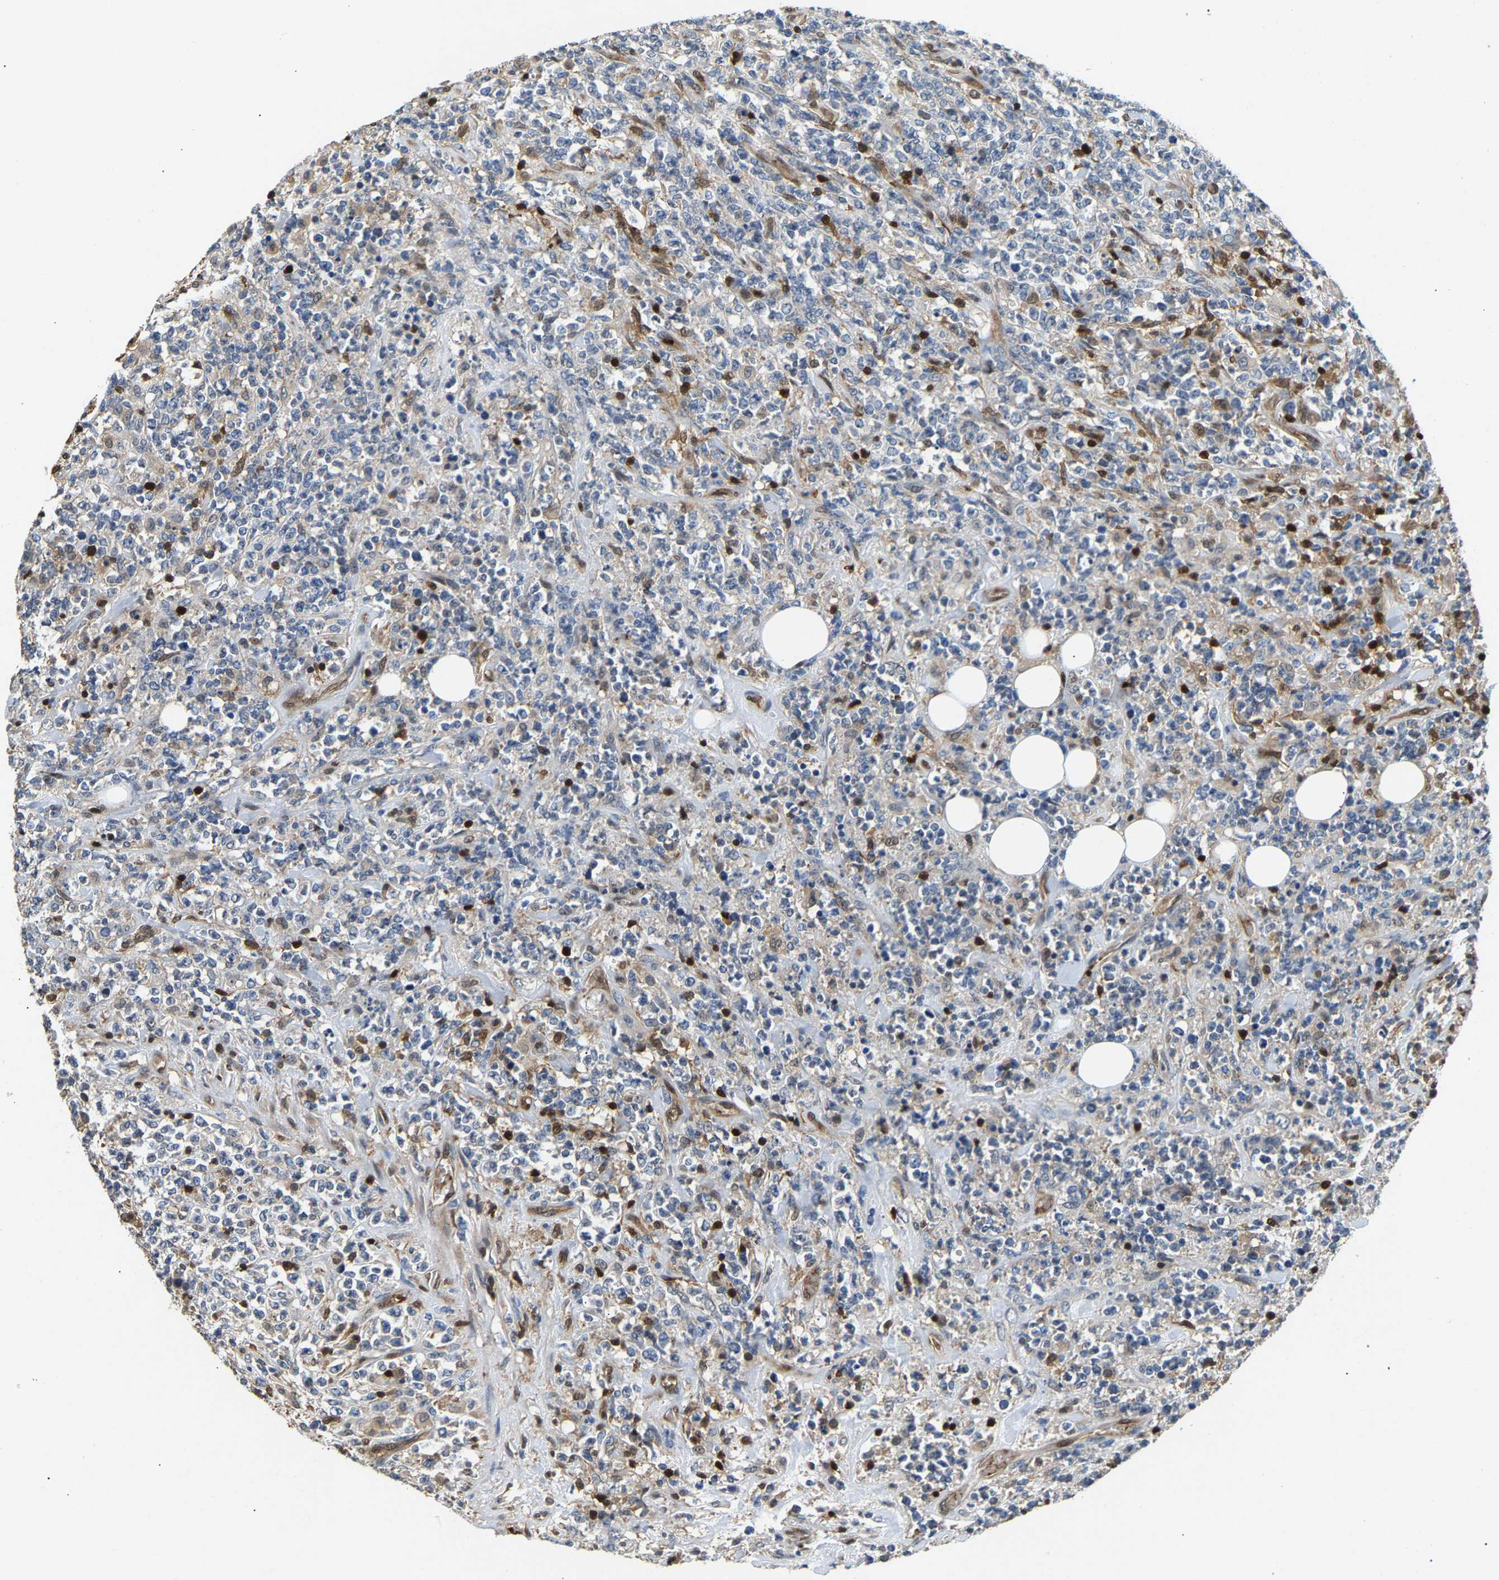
{"staining": {"intensity": "moderate", "quantity": "<25%", "location": "cytoplasmic/membranous,nuclear"}, "tissue": "lymphoma", "cell_type": "Tumor cells", "image_type": "cancer", "snomed": [{"axis": "morphology", "description": "Malignant lymphoma, non-Hodgkin's type, High grade"}, {"axis": "topography", "description": "Soft tissue"}], "caption": "An image showing moderate cytoplasmic/membranous and nuclear expression in approximately <25% of tumor cells in lymphoma, as visualized by brown immunohistochemical staining.", "gene": "GIMAP7", "patient": {"sex": "male", "age": 18}}